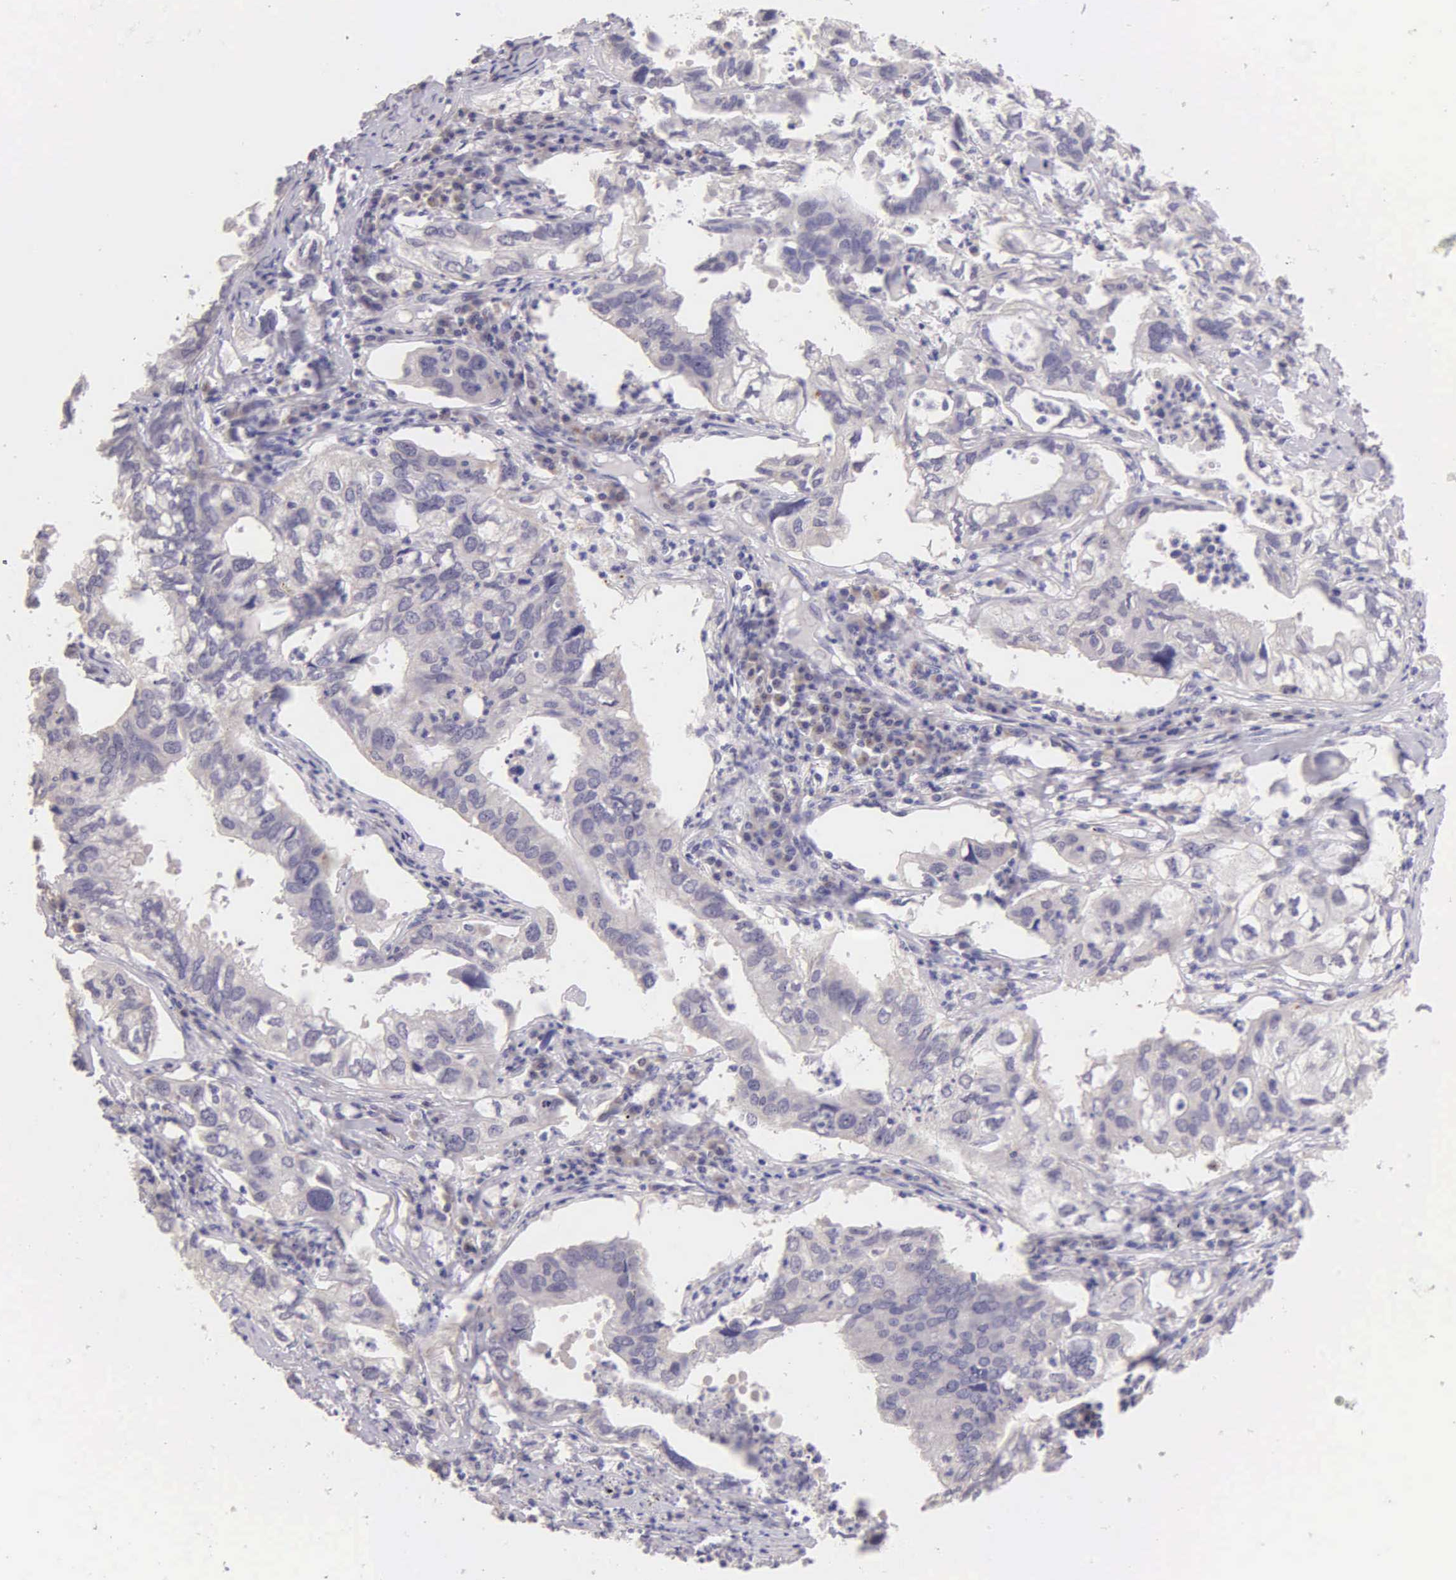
{"staining": {"intensity": "negative", "quantity": "none", "location": "none"}, "tissue": "lung cancer", "cell_type": "Tumor cells", "image_type": "cancer", "snomed": [{"axis": "morphology", "description": "Adenocarcinoma, NOS"}, {"axis": "topography", "description": "Lung"}], "caption": "An immunohistochemistry histopathology image of adenocarcinoma (lung) is shown. There is no staining in tumor cells of adenocarcinoma (lung). (Stains: DAB immunohistochemistry with hematoxylin counter stain, Microscopy: brightfield microscopy at high magnification).", "gene": "ESR1", "patient": {"sex": "male", "age": 48}}